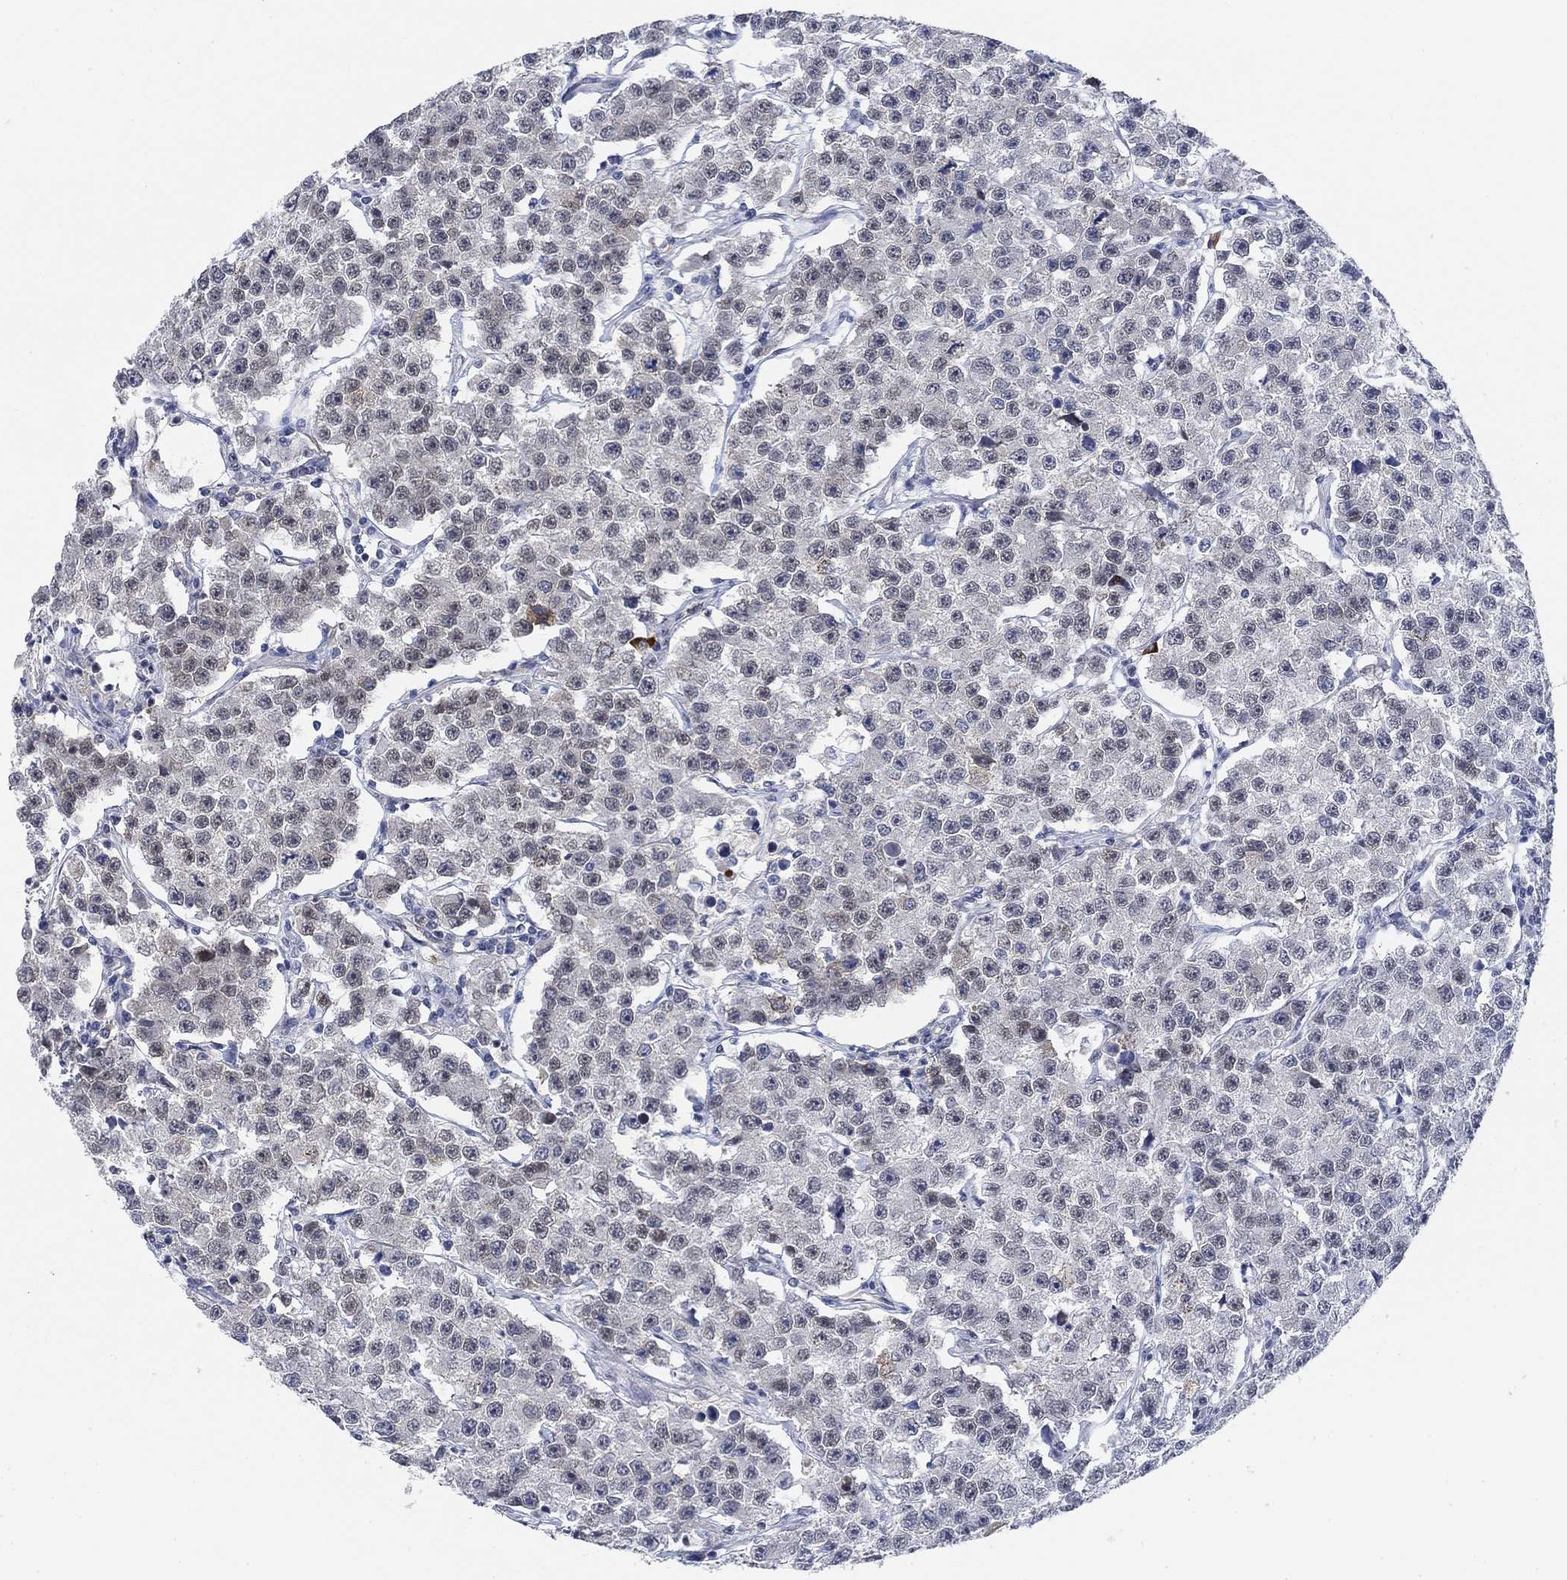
{"staining": {"intensity": "negative", "quantity": "none", "location": "none"}, "tissue": "testis cancer", "cell_type": "Tumor cells", "image_type": "cancer", "snomed": [{"axis": "morphology", "description": "Seminoma, NOS"}, {"axis": "topography", "description": "Testis"}], "caption": "Testis seminoma was stained to show a protein in brown. There is no significant positivity in tumor cells.", "gene": "PAX6", "patient": {"sex": "male", "age": 59}}